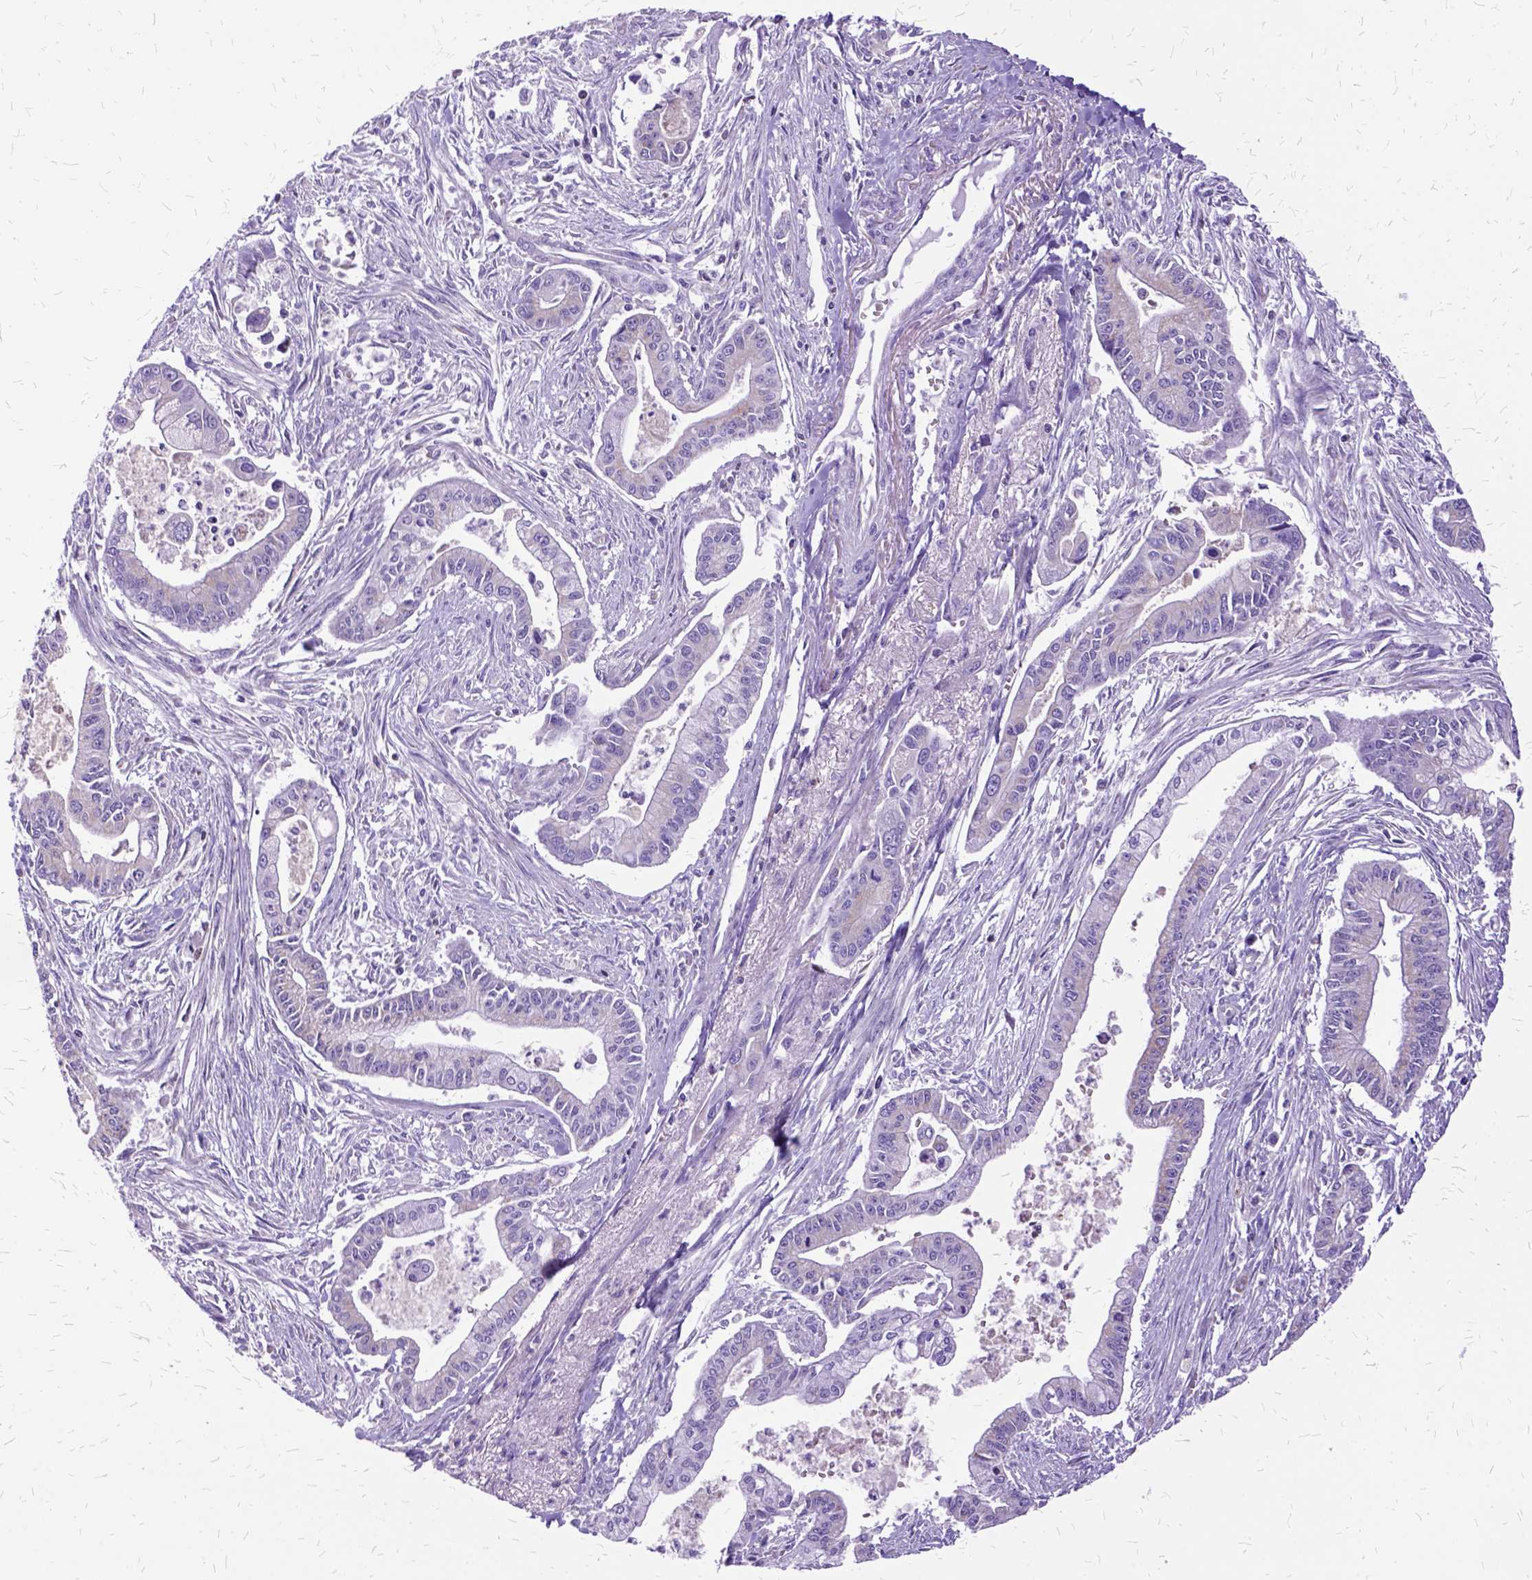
{"staining": {"intensity": "negative", "quantity": "none", "location": "none"}, "tissue": "pancreatic cancer", "cell_type": "Tumor cells", "image_type": "cancer", "snomed": [{"axis": "morphology", "description": "Adenocarcinoma, NOS"}, {"axis": "topography", "description": "Pancreas"}], "caption": "Pancreatic adenocarcinoma stained for a protein using IHC demonstrates no staining tumor cells.", "gene": "OXCT1", "patient": {"sex": "female", "age": 65}}